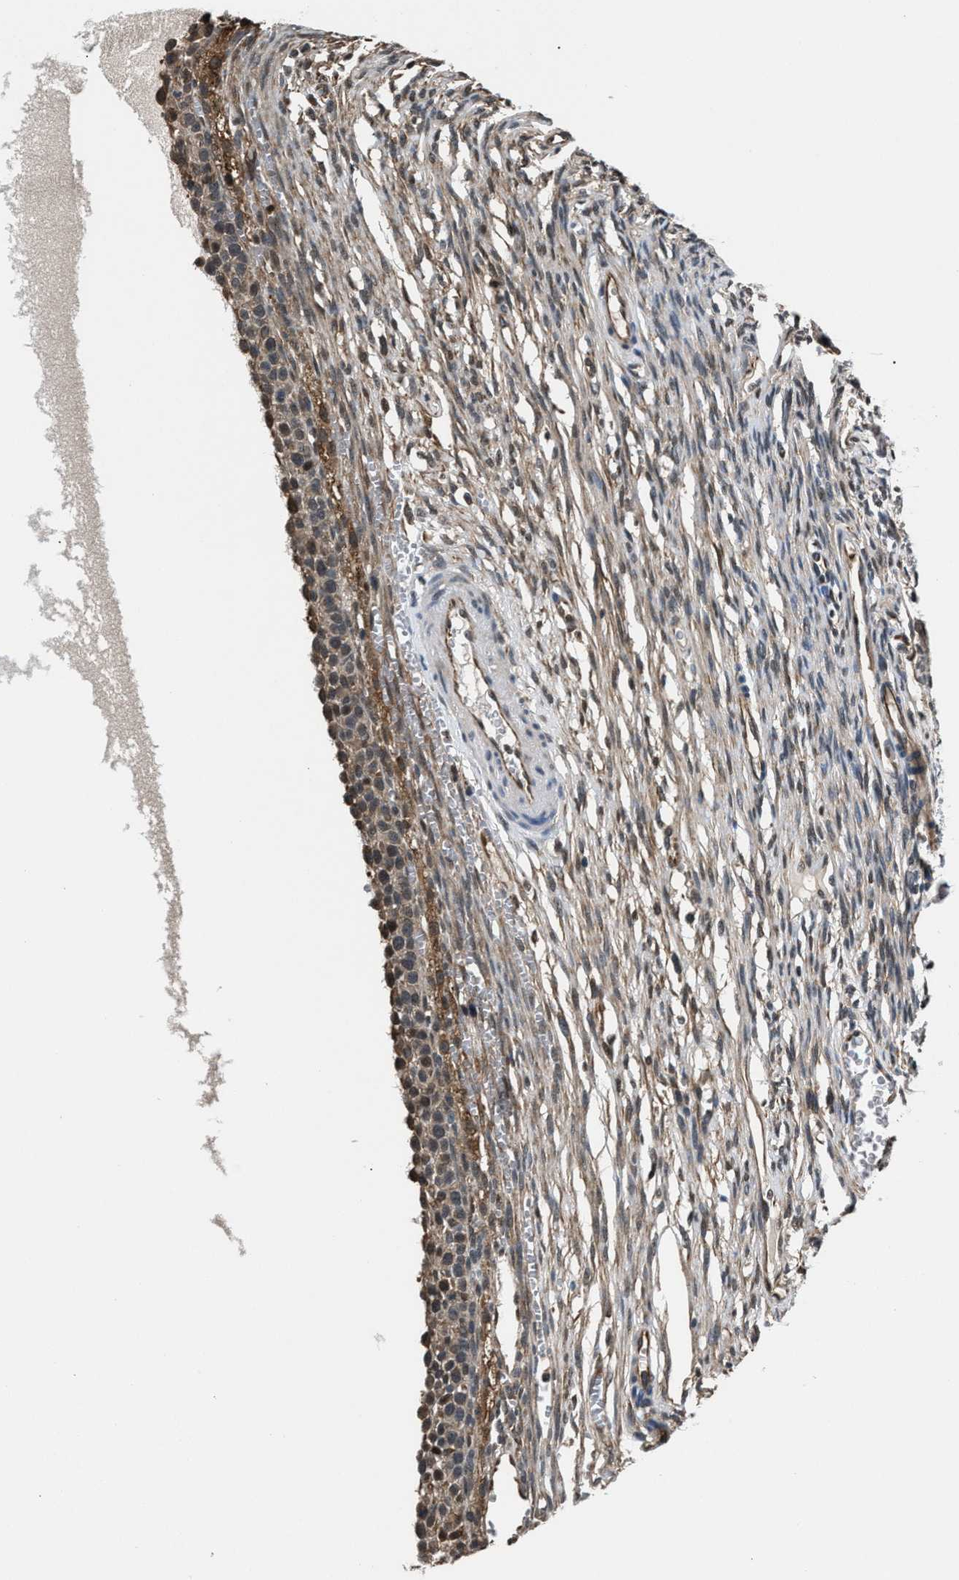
{"staining": {"intensity": "moderate", "quantity": "25%-75%", "location": "cytoplasmic/membranous"}, "tissue": "ovary", "cell_type": "Follicle cells", "image_type": "normal", "snomed": [{"axis": "morphology", "description": "Normal tissue, NOS"}, {"axis": "topography", "description": "Ovary"}], "caption": "Follicle cells reveal medium levels of moderate cytoplasmic/membranous positivity in approximately 25%-75% of cells in benign human ovary.", "gene": "RBM33", "patient": {"sex": "female", "age": 33}}